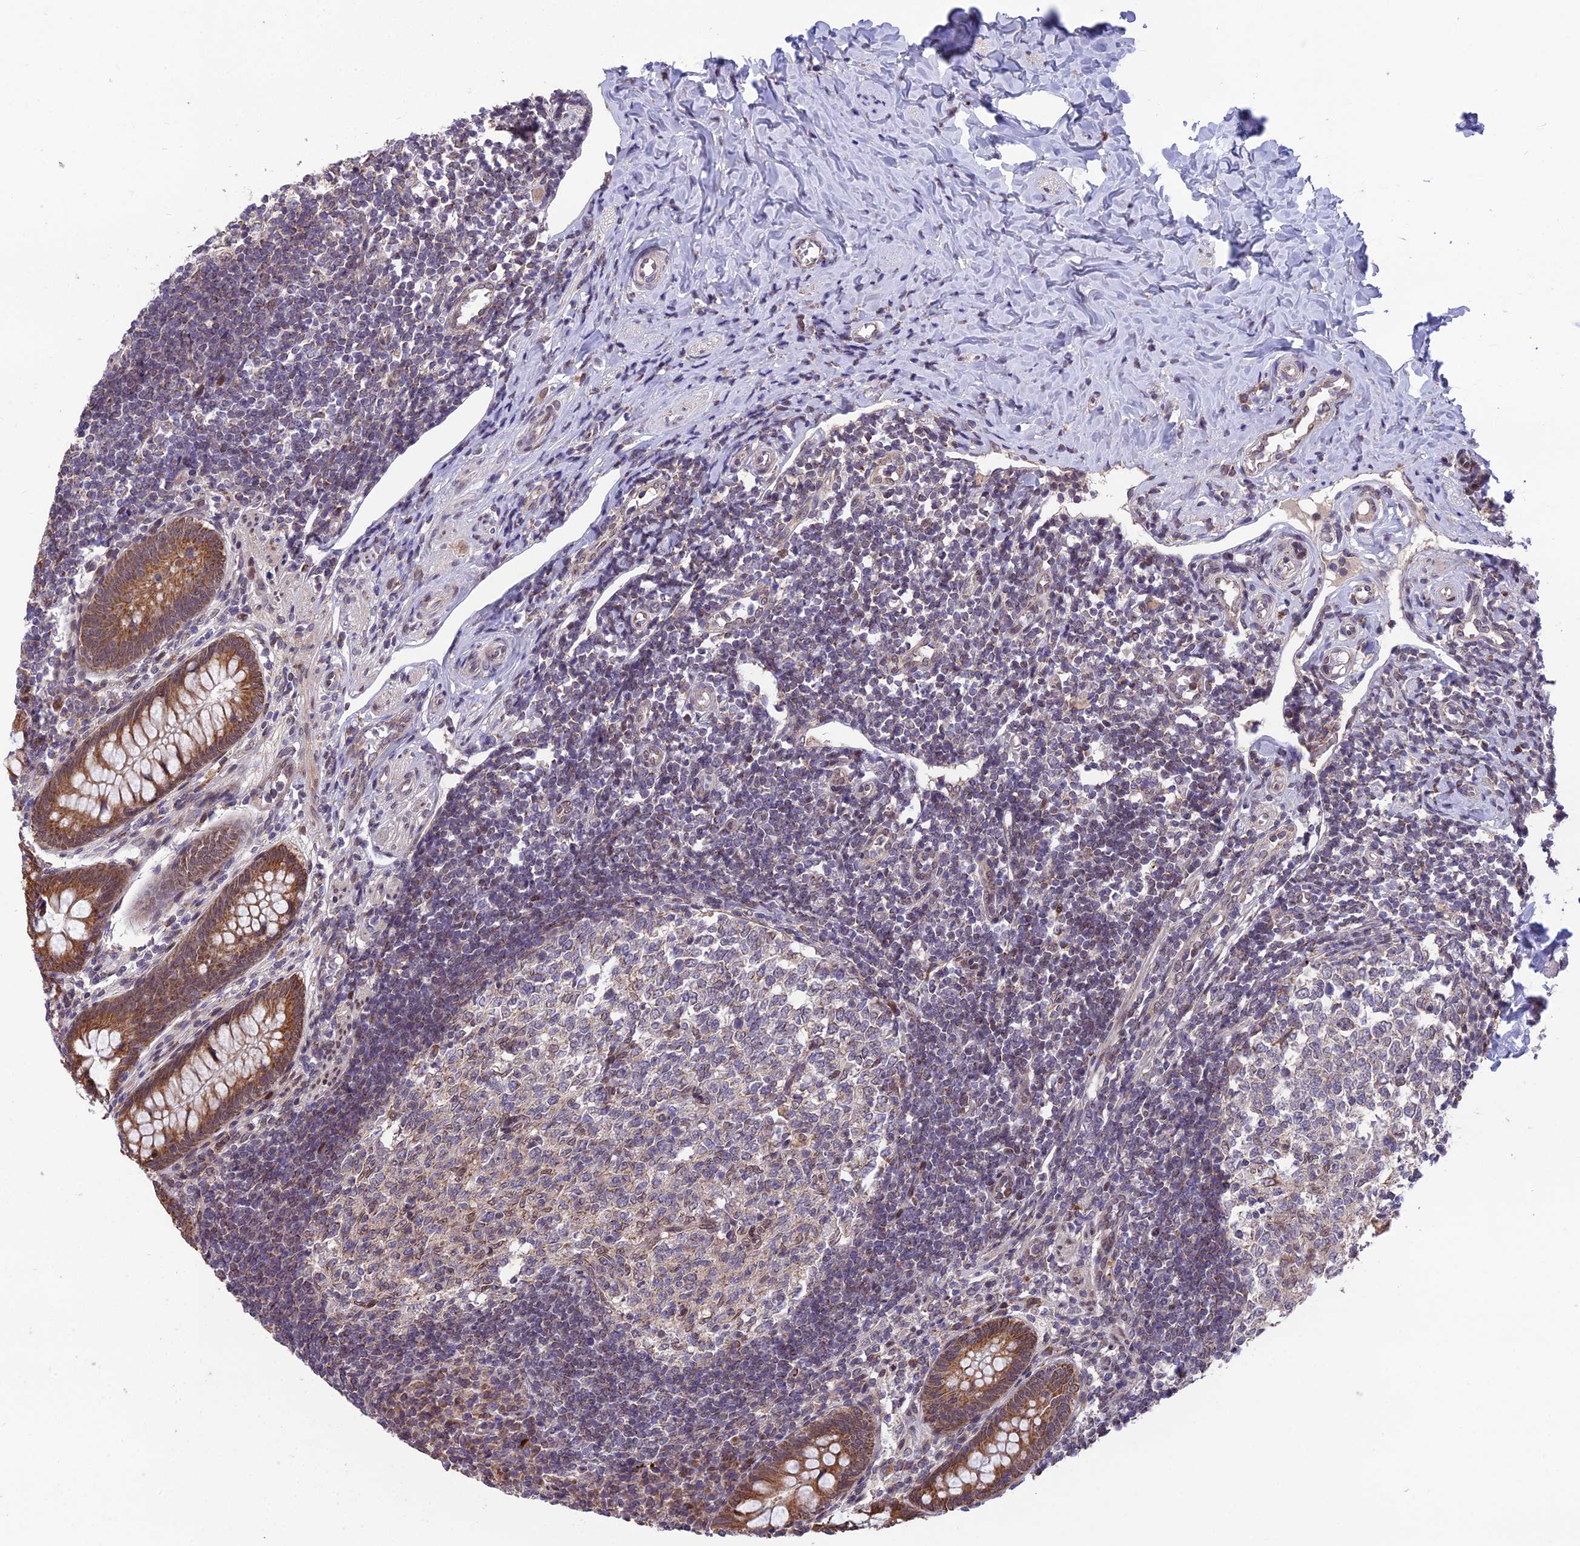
{"staining": {"intensity": "strong", "quantity": ">75%", "location": "cytoplasmic/membranous"}, "tissue": "appendix", "cell_type": "Glandular cells", "image_type": "normal", "snomed": [{"axis": "morphology", "description": "Normal tissue, NOS"}, {"axis": "topography", "description": "Appendix"}], "caption": "Strong cytoplasmic/membranous protein positivity is appreciated in about >75% of glandular cells in appendix.", "gene": "CYP2R1", "patient": {"sex": "female", "age": 33}}